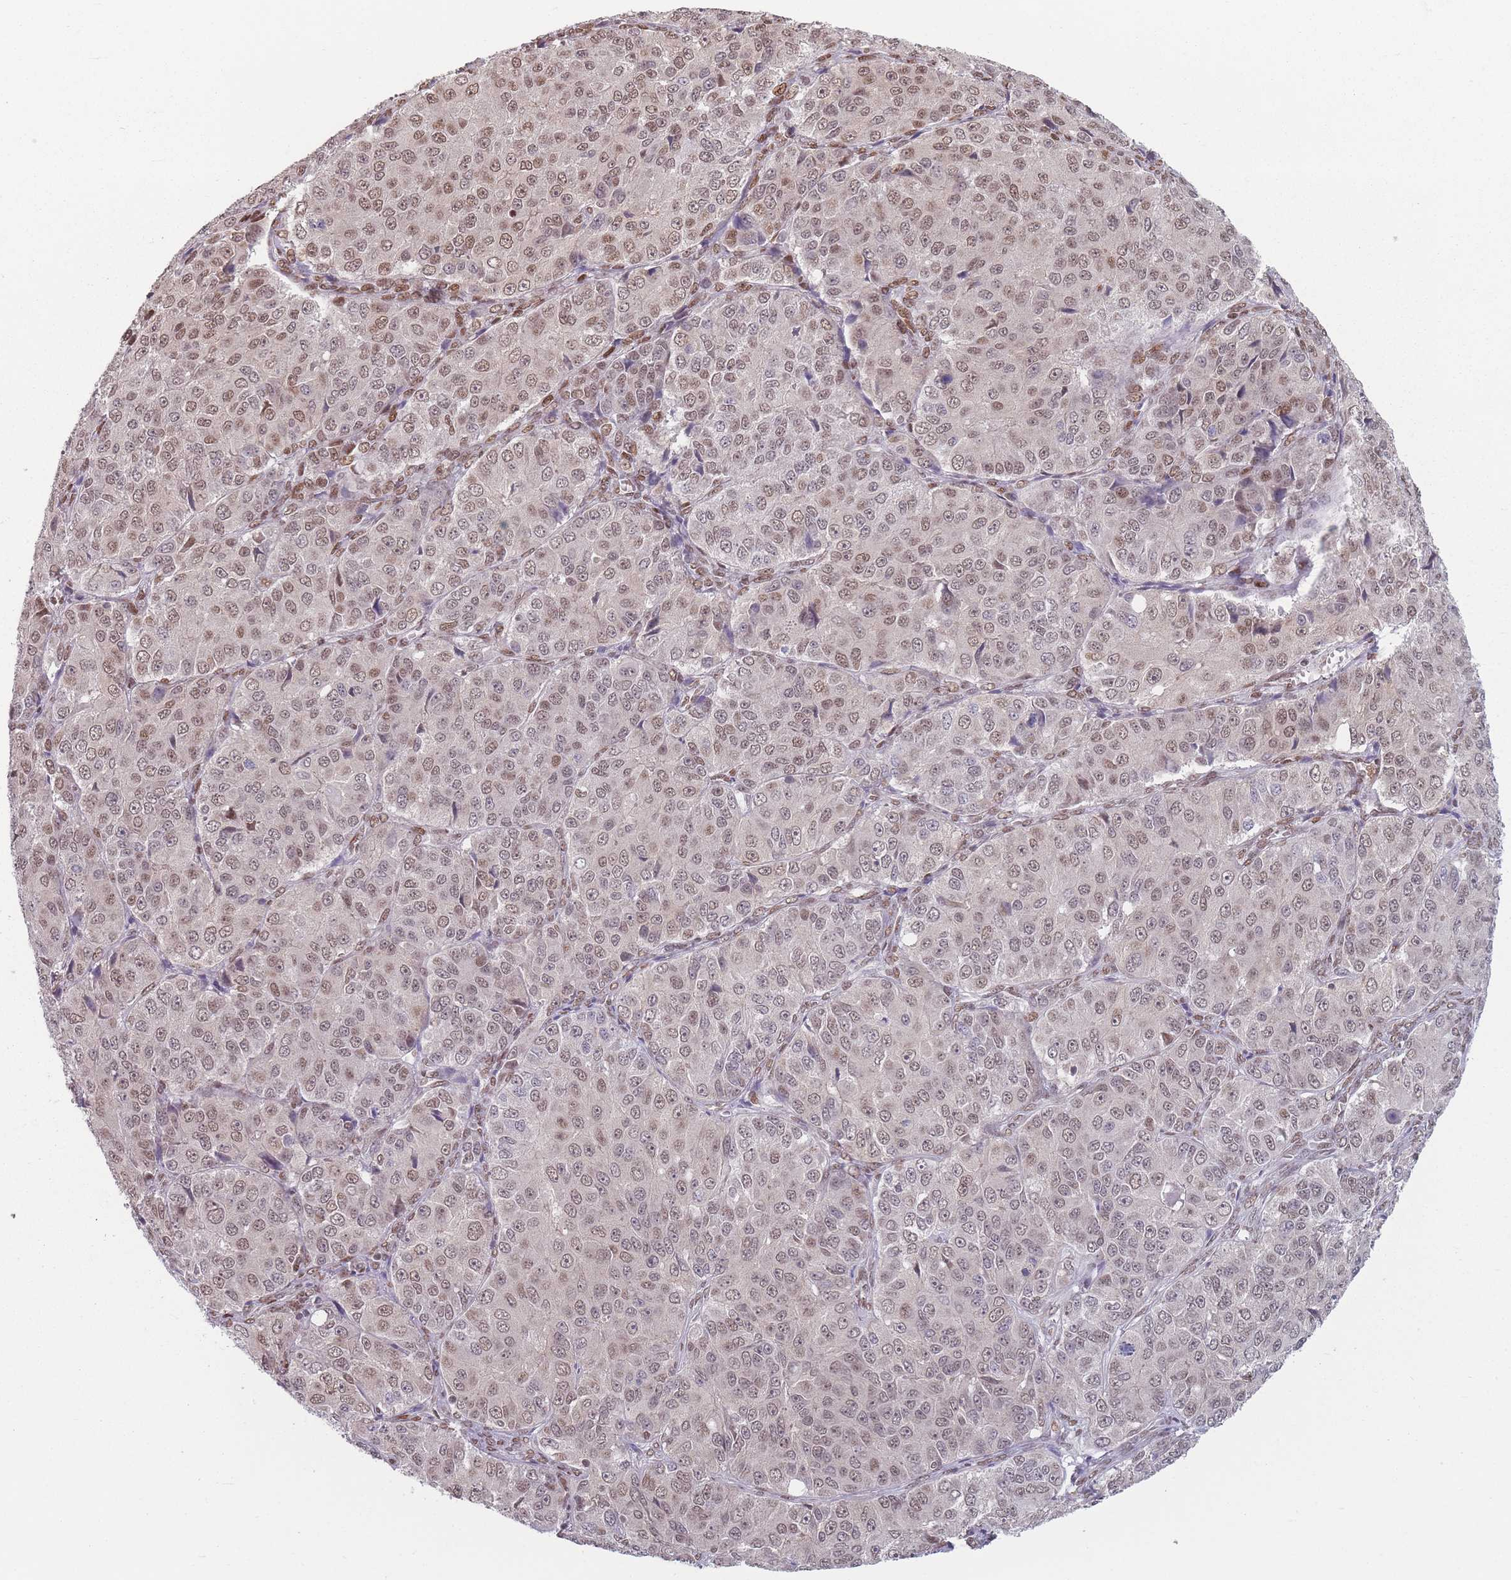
{"staining": {"intensity": "moderate", "quantity": ">75%", "location": "nuclear"}, "tissue": "ovarian cancer", "cell_type": "Tumor cells", "image_type": "cancer", "snomed": [{"axis": "morphology", "description": "Carcinoma, endometroid"}, {"axis": "topography", "description": "Ovary"}], "caption": "The photomicrograph reveals staining of ovarian cancer (endometroid carcinoma), revealing moderate nuclear protein staining (brown color) within tumor cells.", "gene": "SH3BGRL2", "patient": {"sex": "female", "age": 51}}